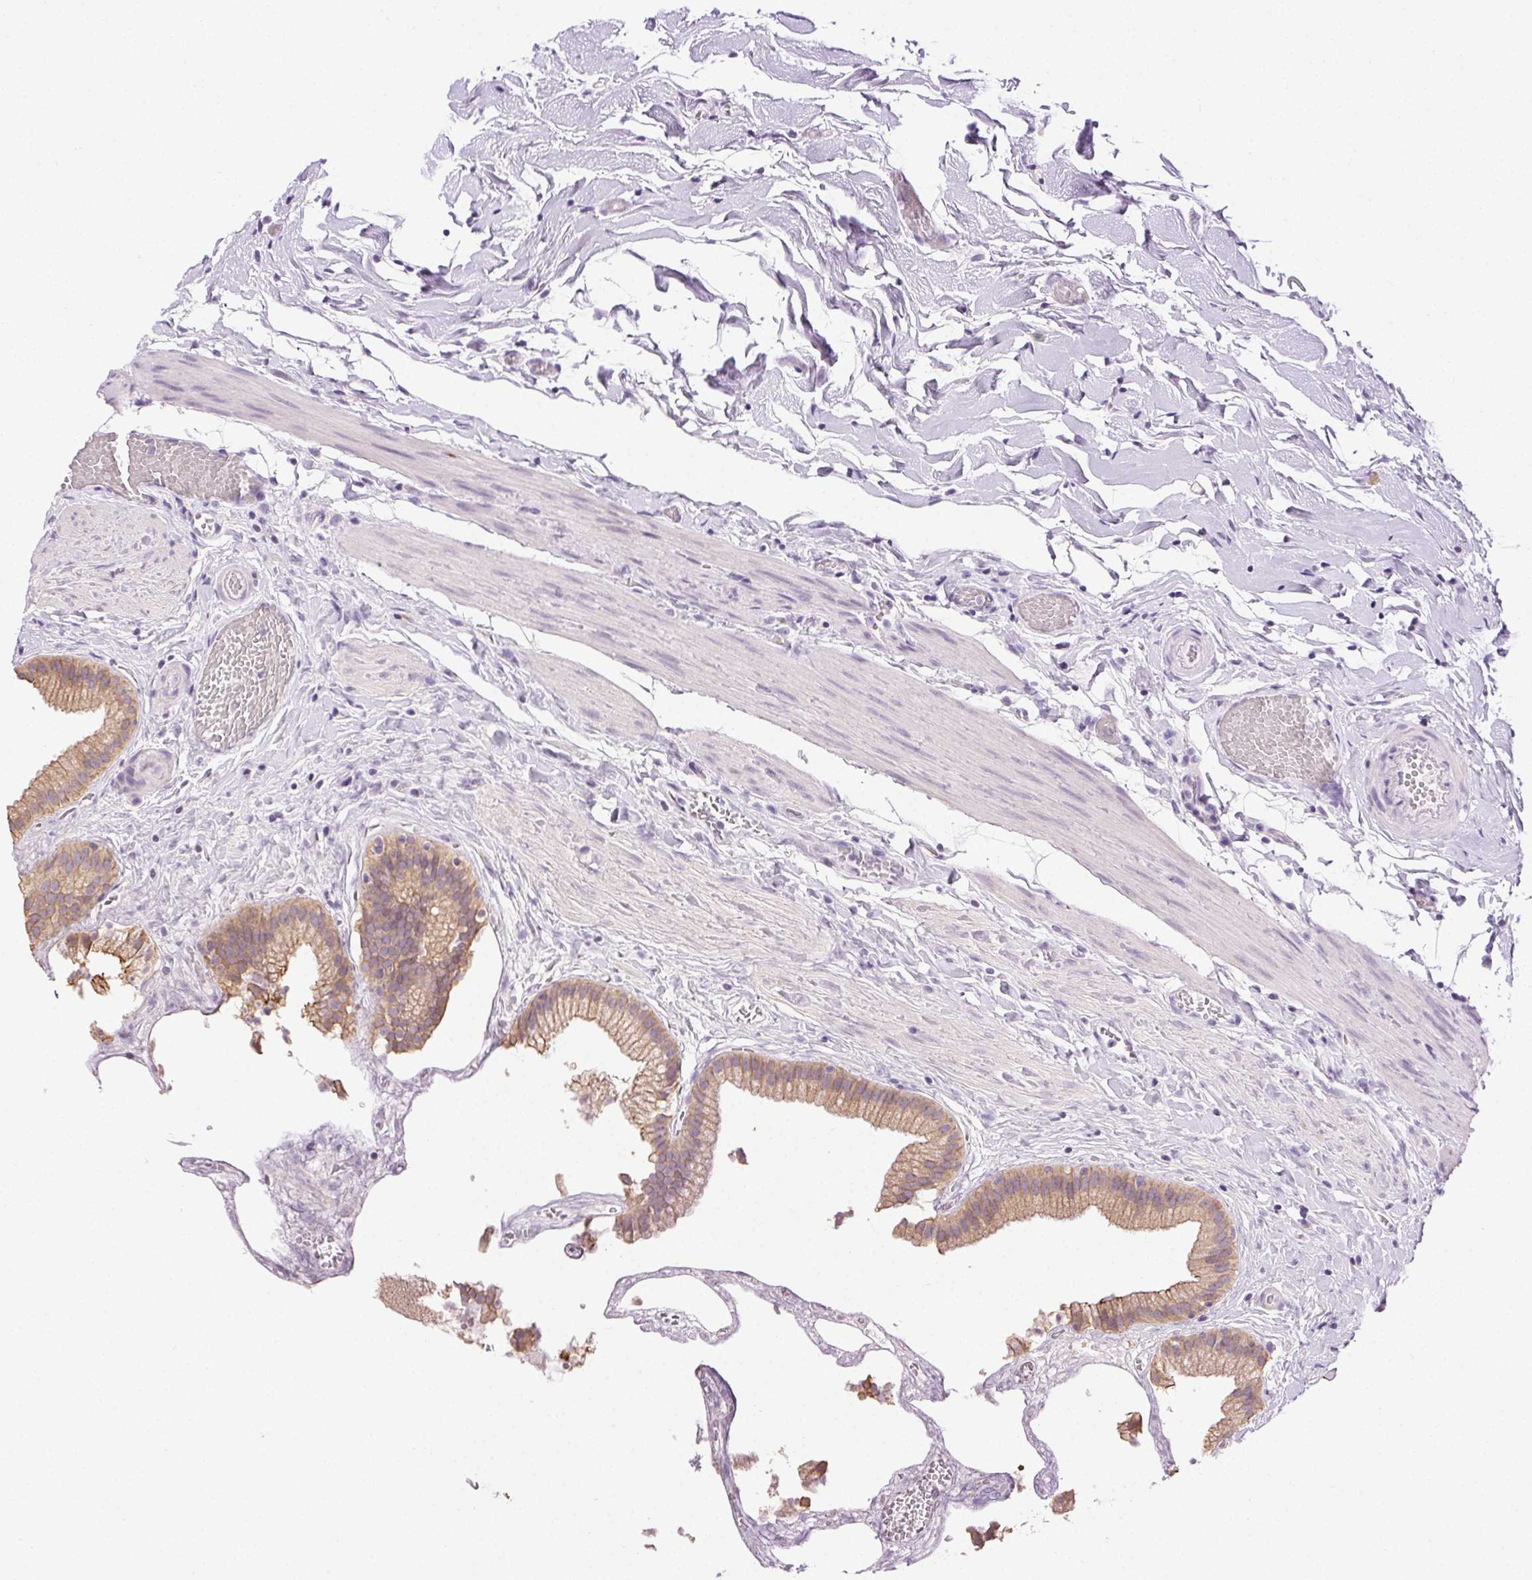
{"staining": {"intensity": "moderate", "quantity": ">75%", "location": "cytoplasmic/membranous"}, "tissue": "gallbladder", "cell_type": "Glandular cells", "image_type": "normal", "snomed": [{"axis": "morphology", "description": "Normal tissue, NOS"}, {"axis": "topography", "description": "Gallbladder"}], "caption": "Glandular cells display medium levels of moderate cytoplasmic/membranous expression in approximately >75% of cells in unremarkable gallbladder. (DAB IHC, brown staining for protein, blue staining for nuclei).", "gene": "CLDN10", "patient": {"sex": "female", "age": 63}}